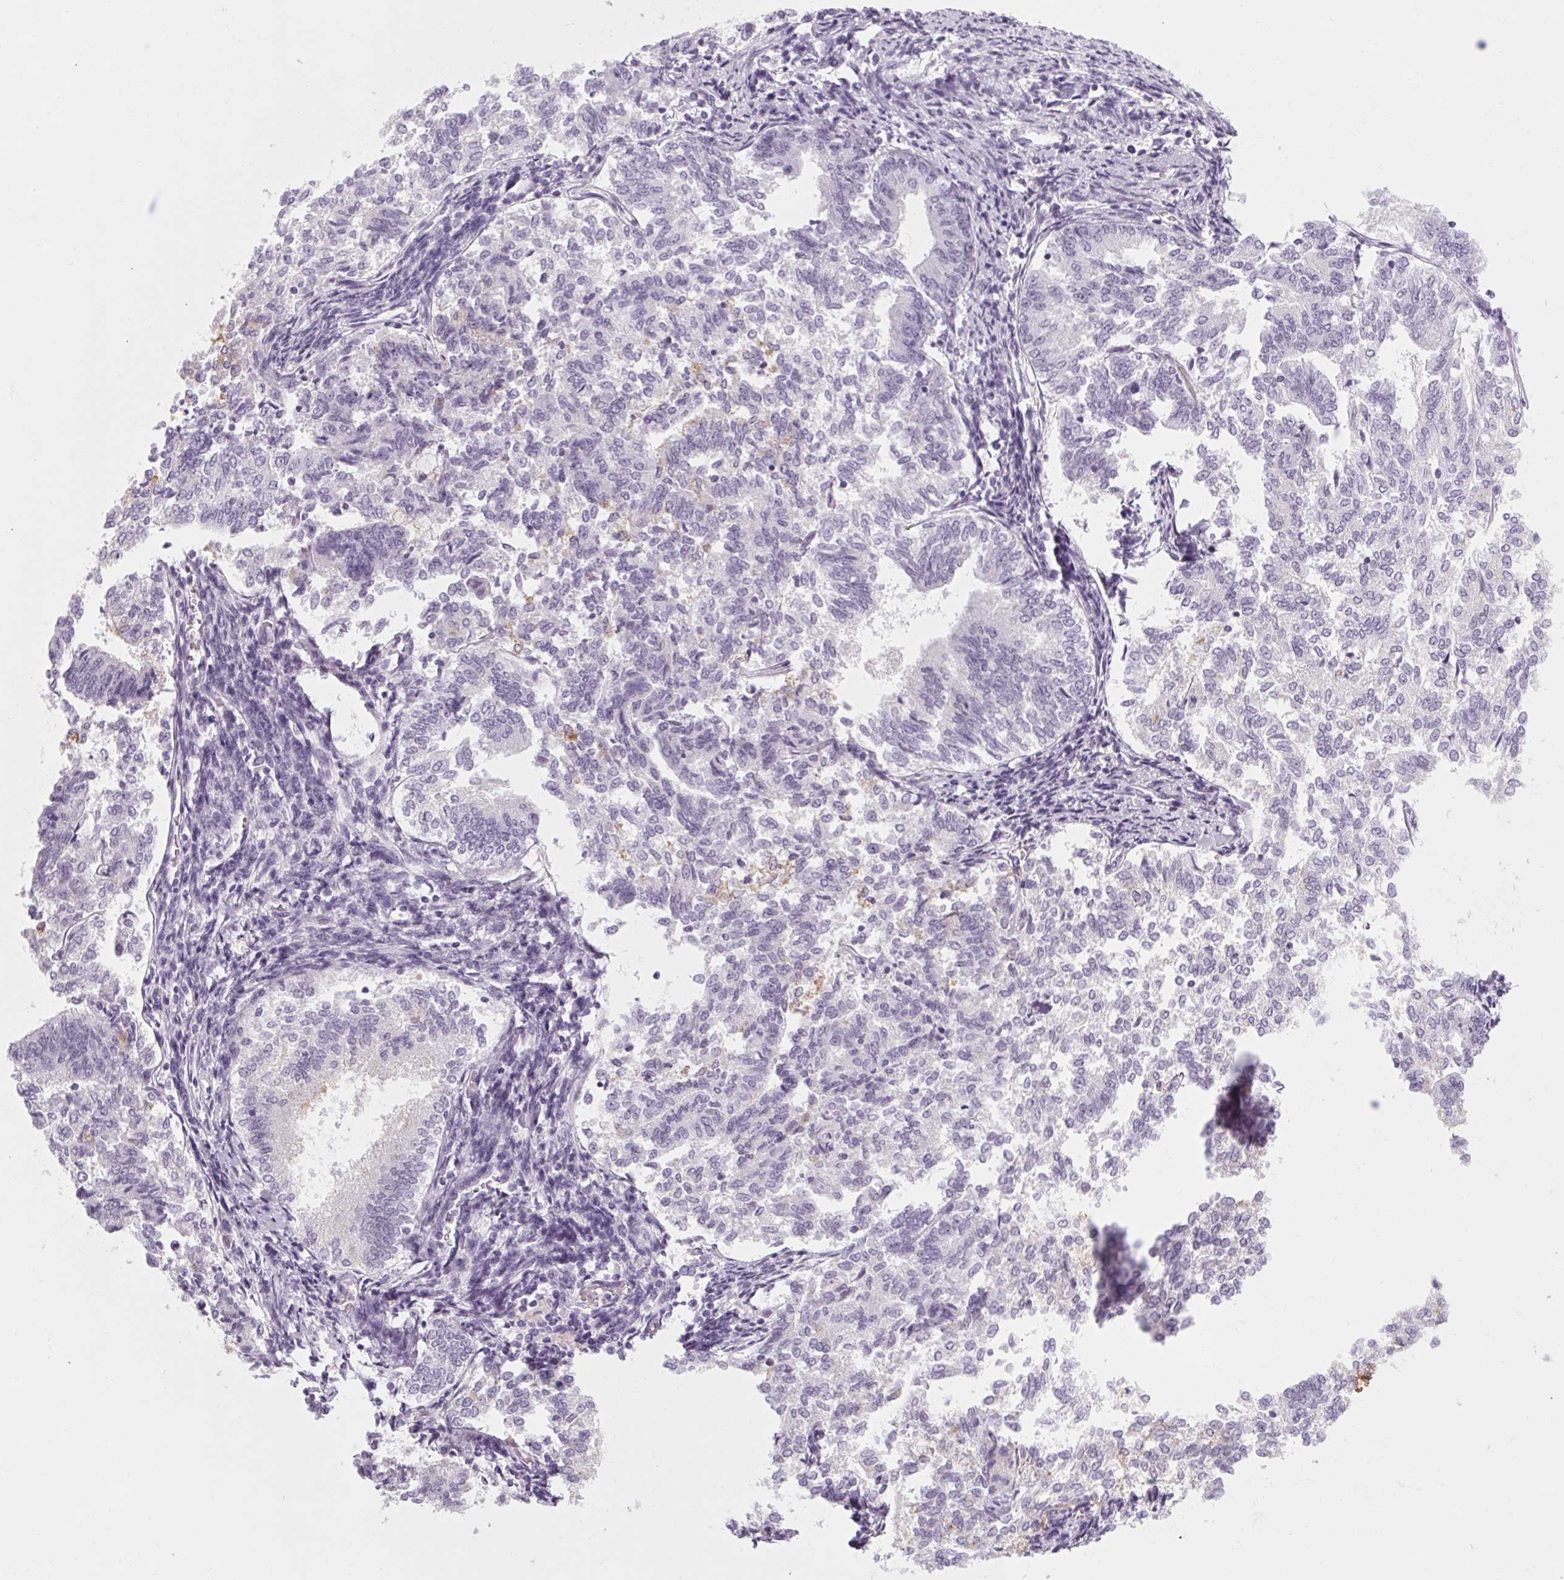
{"staining": {"intensity": "negative", "quantity": "none", "location": "none"}, "tissue": "endometrial cancer", "cell_type": "Tumor cells", "image_type": "cancer", "snomed": [{"axis": "morphology", "description": "Adenocarcinoma, NOS"}, {"axis": "topography", "description": "Endometrium"}], "caption": "Tumor cells are negative for protein expression in human endometrial adenocarcinoma.", "gene": "POMC", "patient": {"sex": "female", "age": 65}}